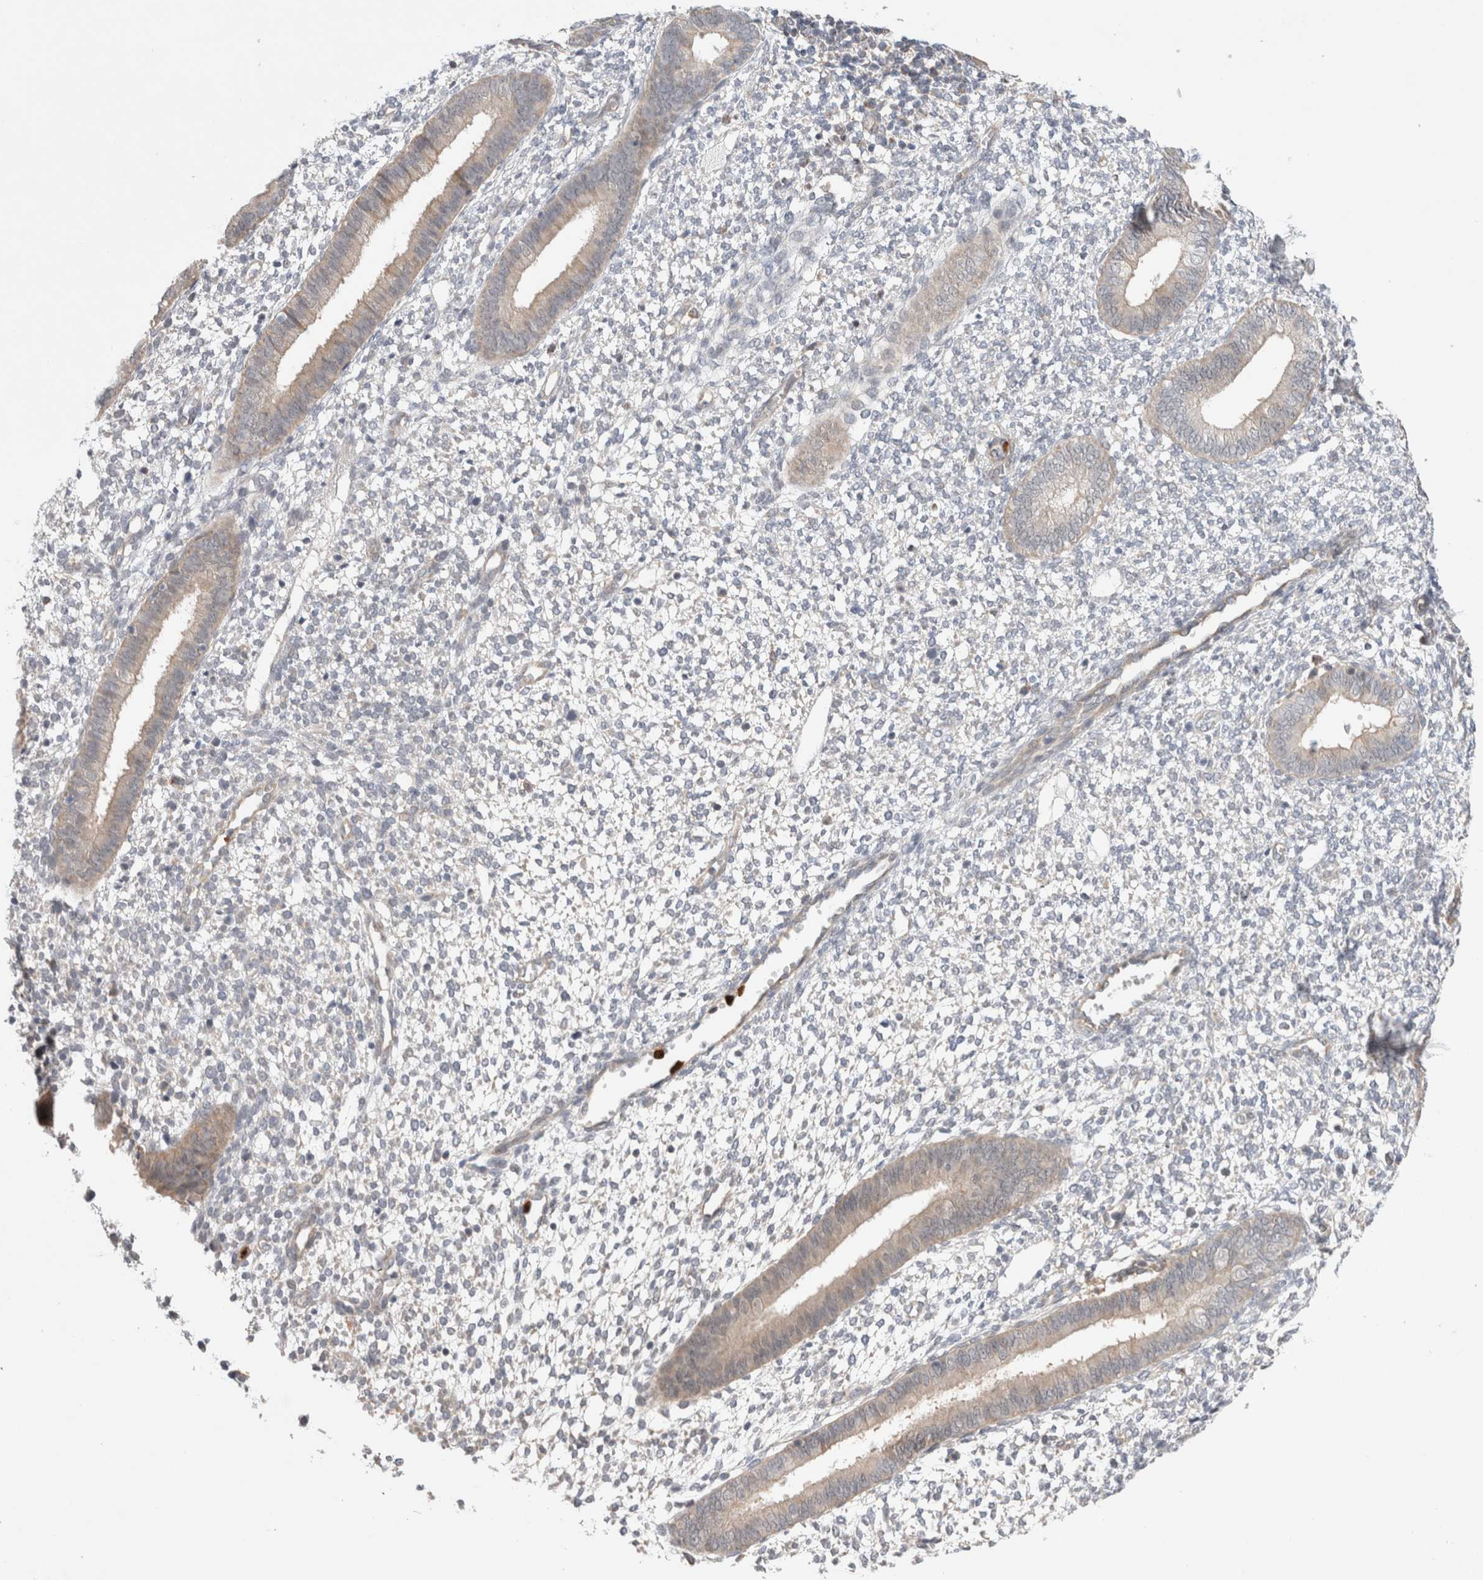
{"staining": {"intensity": "negative", "quantity": "none", "location": "none"}, "tissue": "endometrium", "cell_type": "Cells in endometrial stroma", "image_type": "normal", "snomed": [{"axis": "morphology", "description": "Normal tissue, NOS"}, {"axis": "topography", "description": "Endometrium"}], "caption": "DAB immunohistochemical staining of unremarkable human endometrium exhibits no significant positivity in cells in endometrial stroma.", "gene": "GSDMB", "patient": {"sex": "female", "age": 46}}